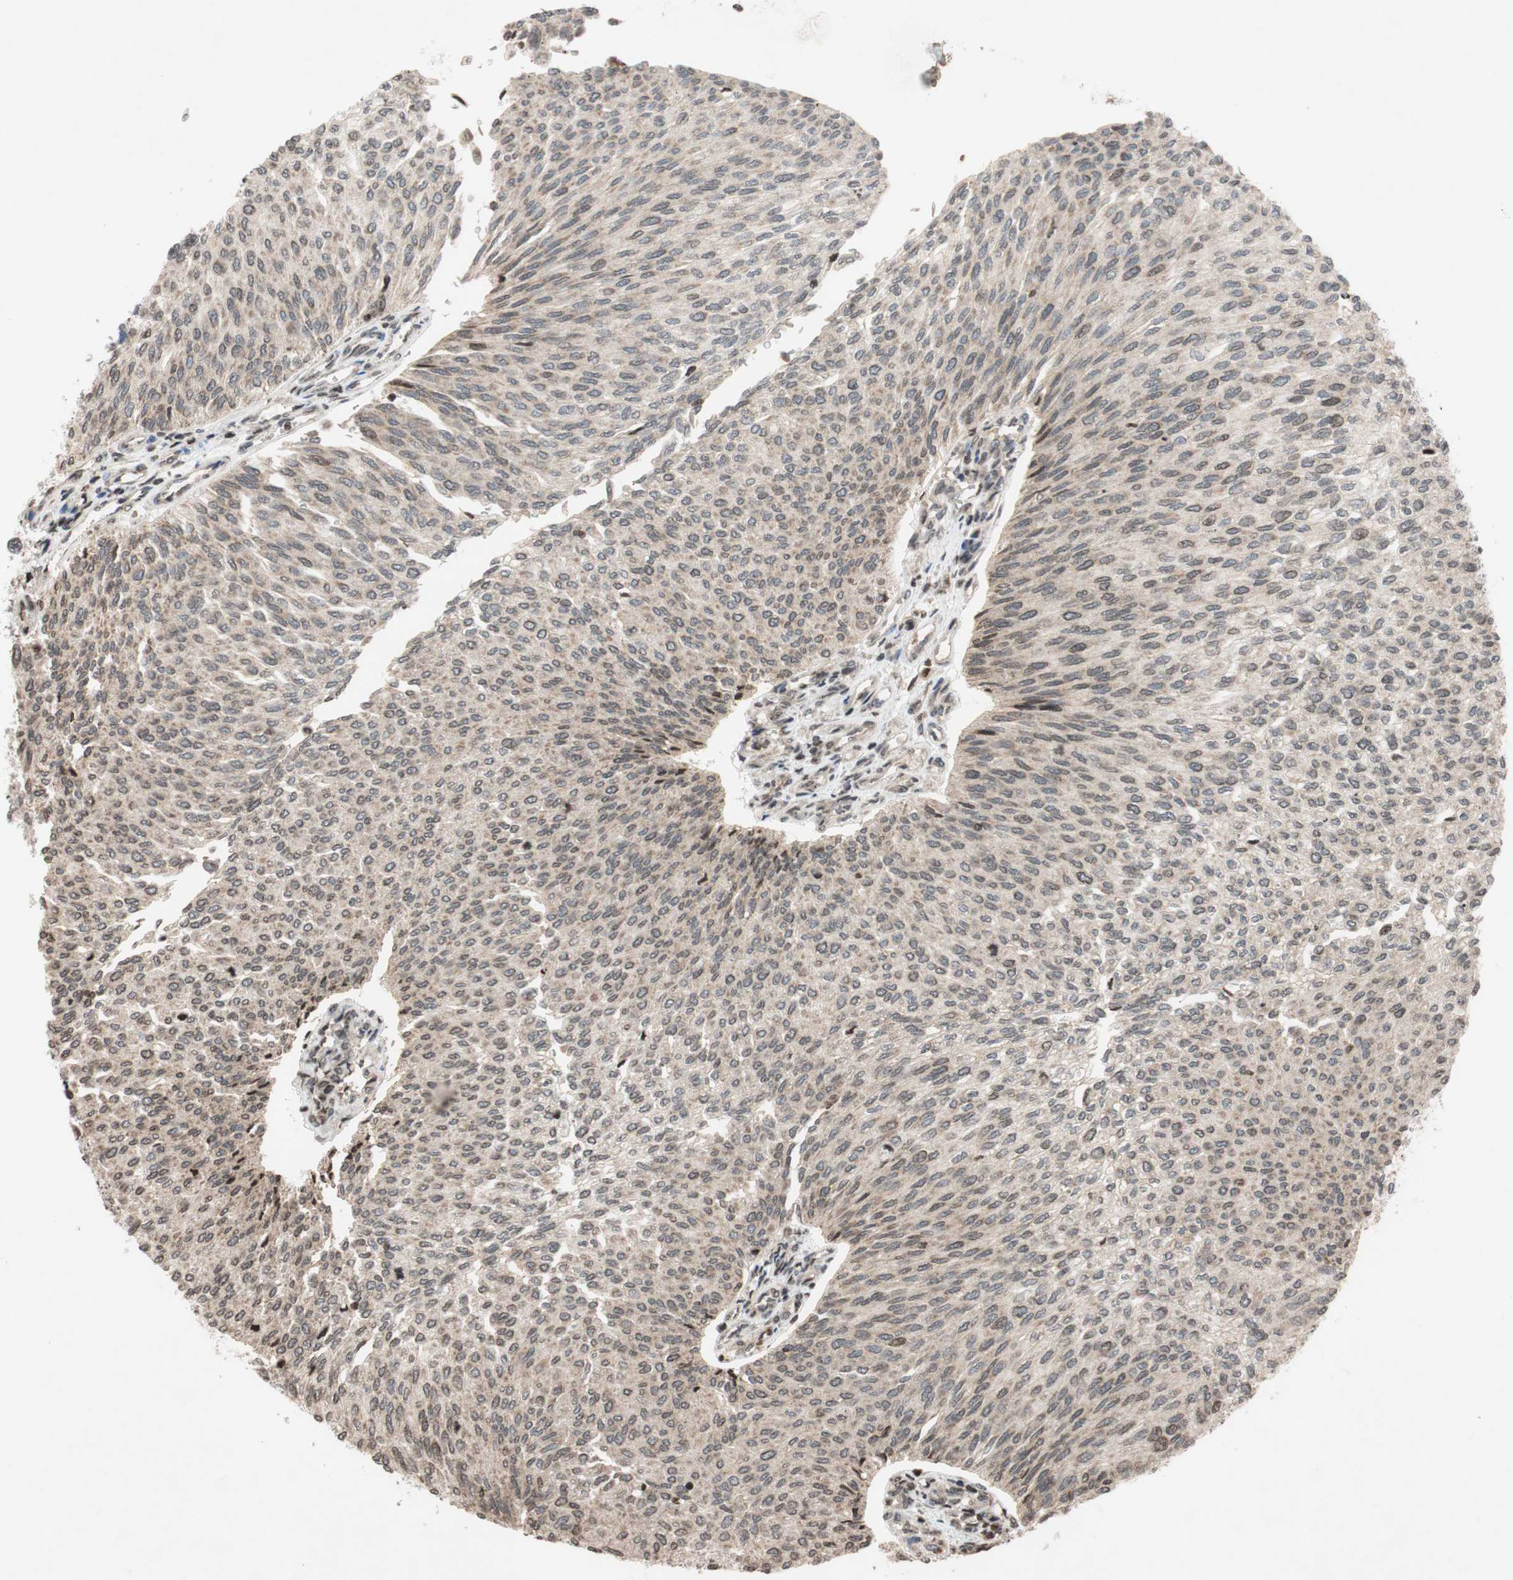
{"staining": {"intensity": "weak", "quantity": ">75%", "location": "cytoplasmic/membranous,nuclear"}, "tissue": "urothelial cancer", "cell_type": "Tumor cells", "image_type": "cancer", "snomed": [{"axis": "morphology", "description": "Urothelial carcinoma, Low grade"}, {"axis": "topography", "description": "Urinary bladder"}], "caption": "Brown immunohistochemical staining in human urothelial carcinoma (low-grade) exhibits weak cytoplasmic/membranous and nuclear staining in about >75% of tumor cells.", "gene": "MCM6", "patient": {"sex": "female", "age": 79}}